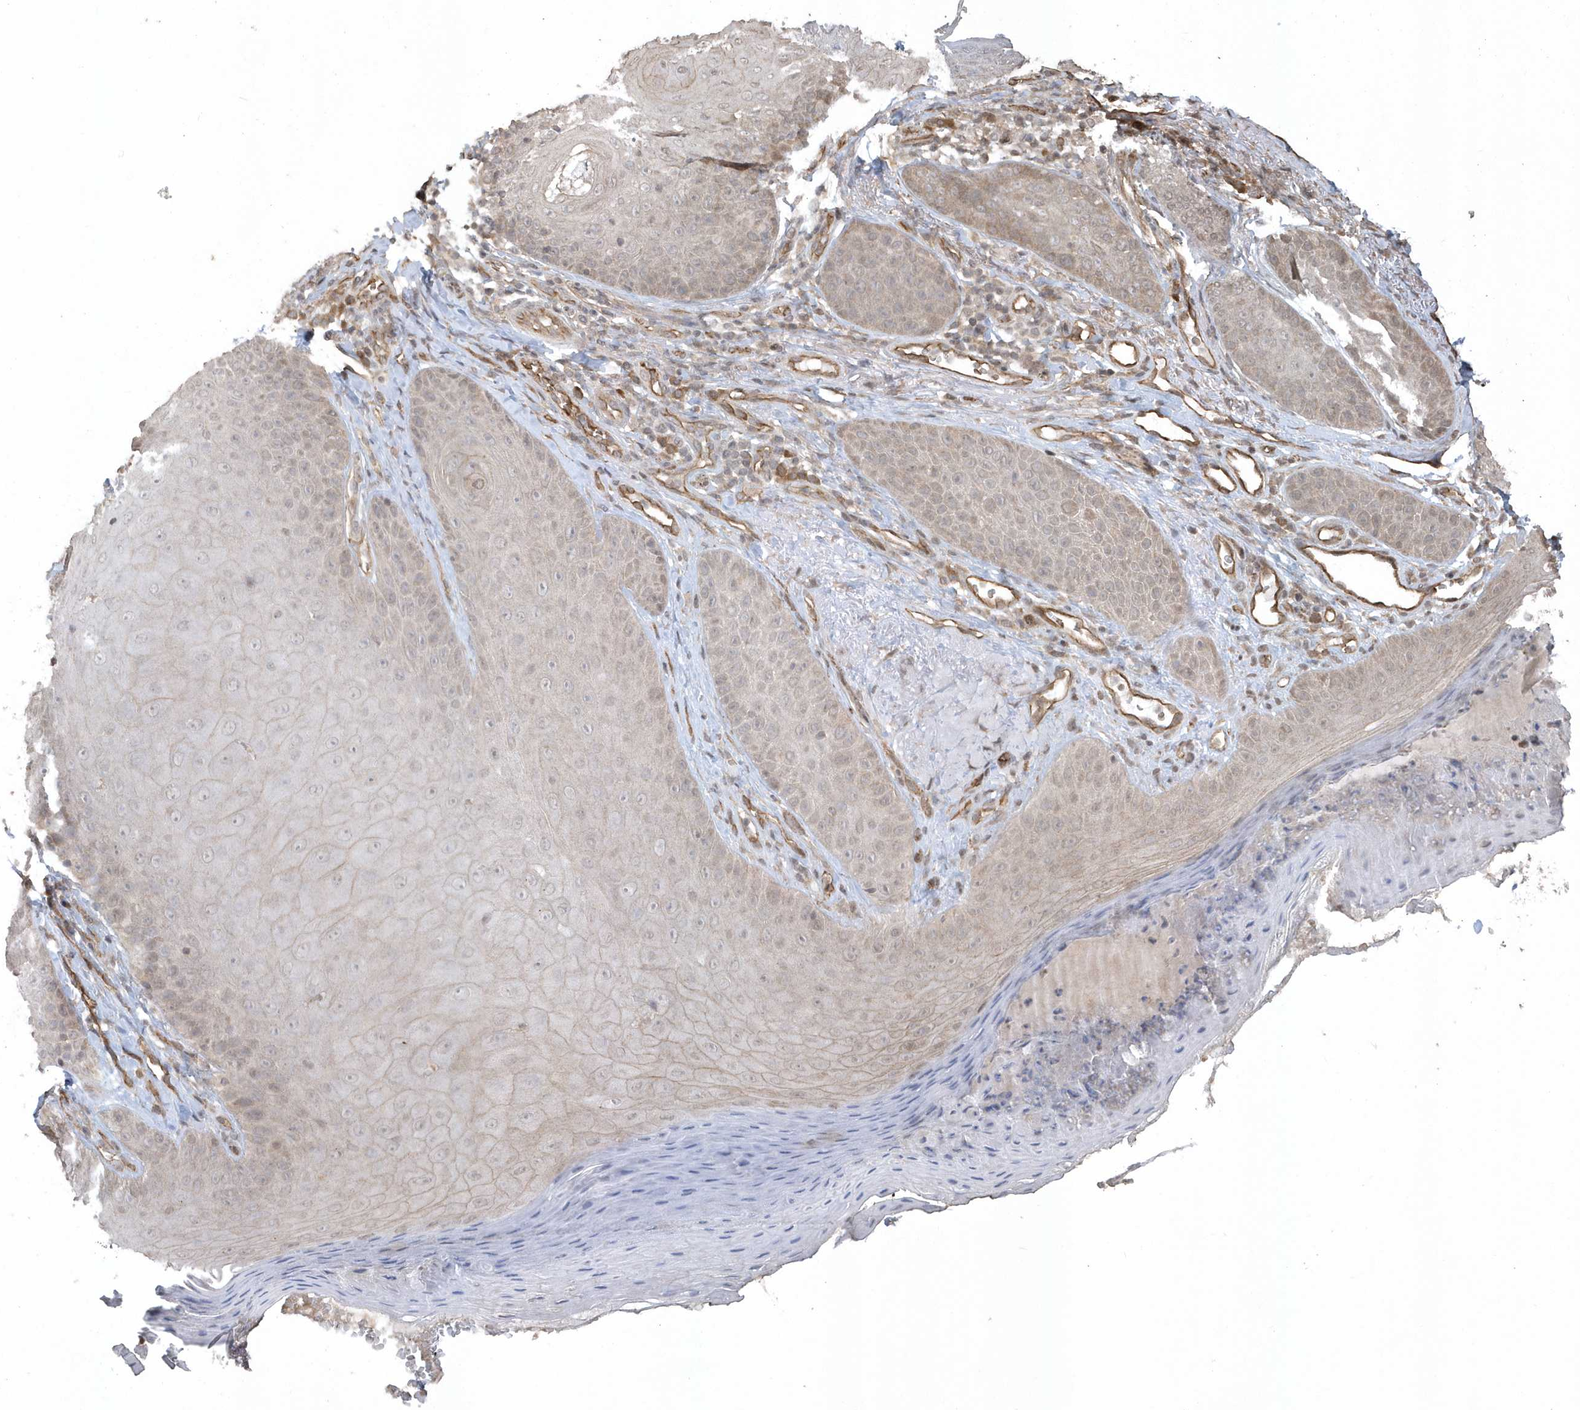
{"staining": {"intensity": "moderate", "quantity": ">75%", "location": "cytoplasmic/membranous"}, "tissue": "skin", "cell_type": "Fibroblasts", "image_type": "normal", "snomed": [{"axis": "morphology", "description": "Normal tissue, NOS"}, {"axis": "topography", "description": "Skin"}], "caption": "Immunohistochemistry (IHC) staining of benign skin, which displays medium levels of moderate cytoplasmic/membranous staining in about >75% of fibroblasts indicating moderate cytoplasmic/membranous protein expression. The staining was performed using DAB (brown) for protein detection and nuclei were counterstained in hematoxylin (blue).", "gene": "HERPUD1", "patient": {"sex": "male", "age": 57}}